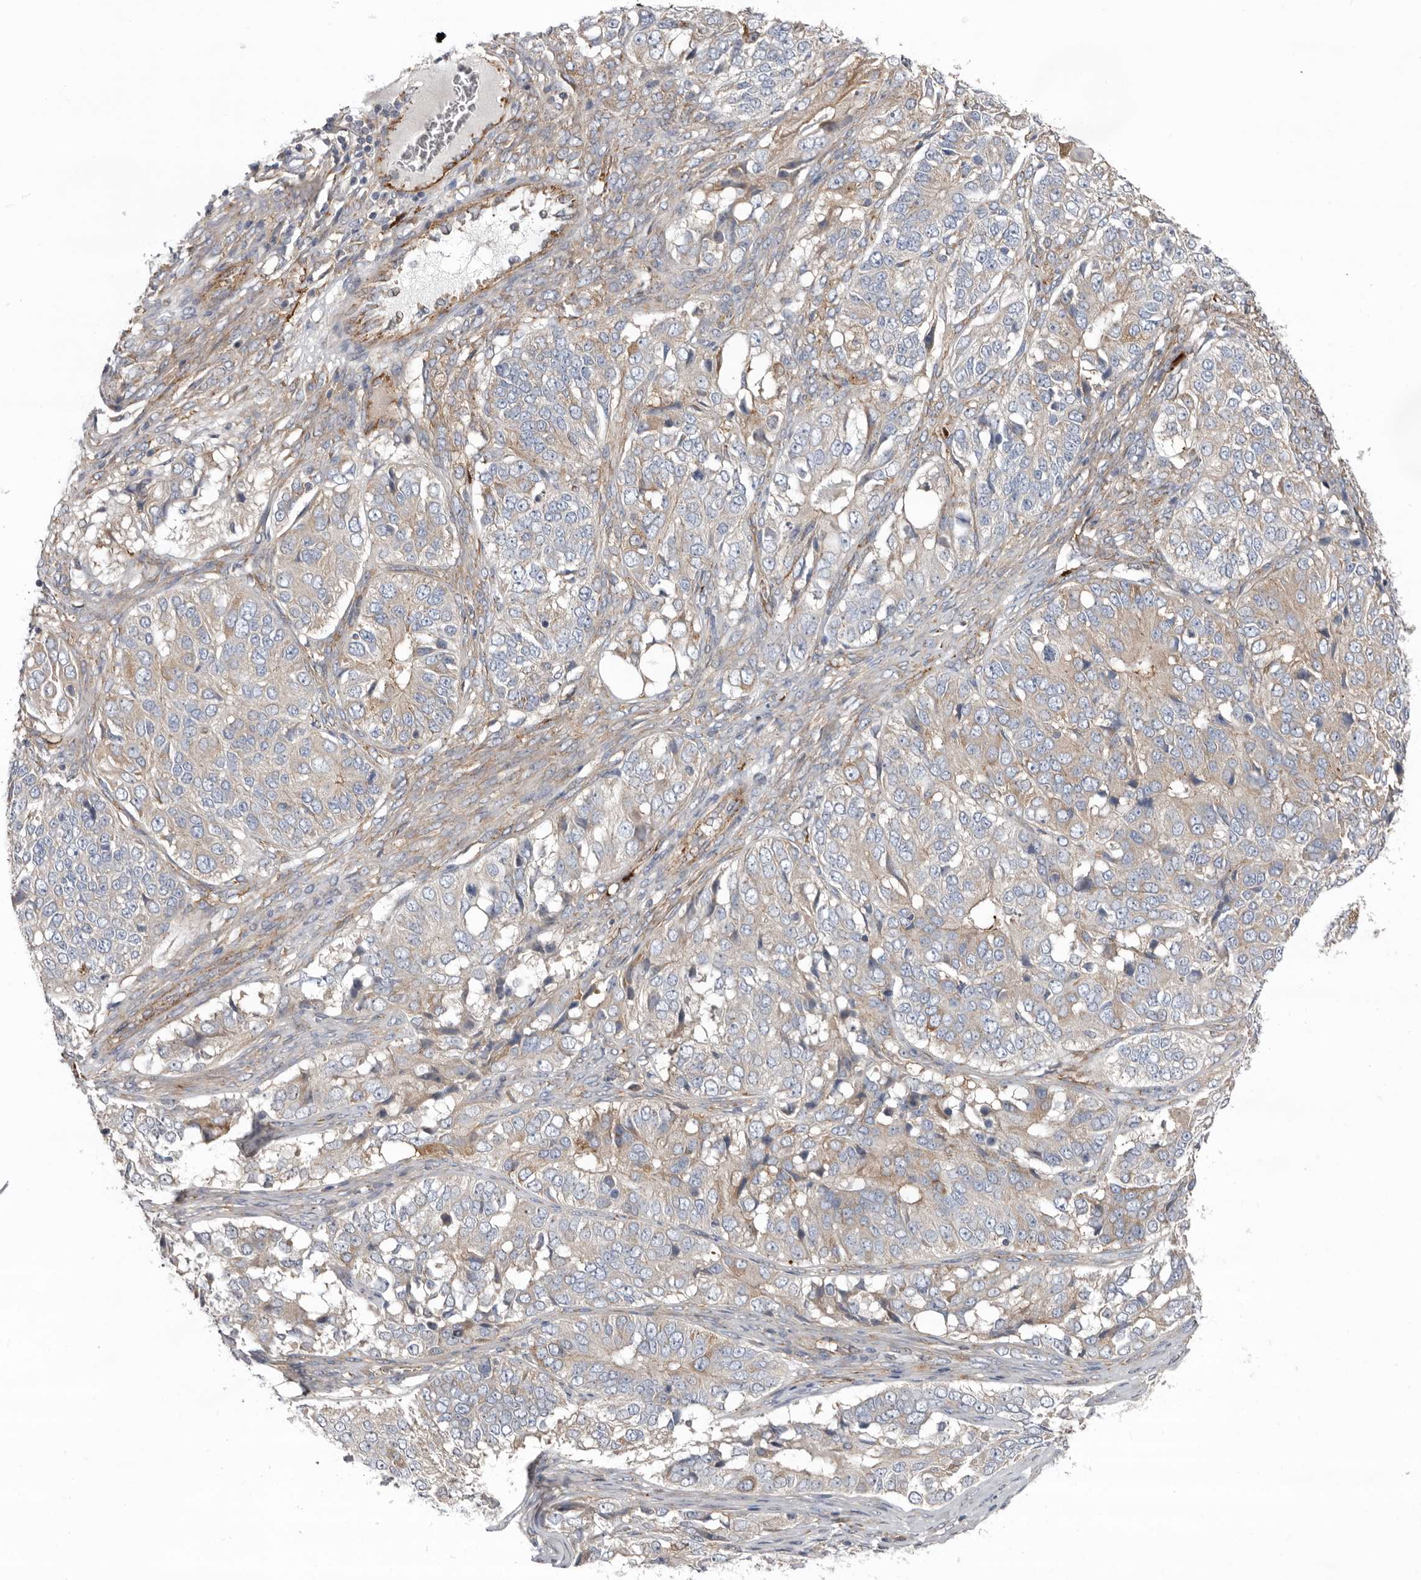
{"staining": {"intensity": "weak", "quantity": "<25%", "location": "cytoplasmic/membranous"}, "tissue": "ovarian cancer", "cell_type": "Tumor cells", "image_type": "cancer", "snomed": [{"axis": "morphology", "description": "Carcinoma, endometroid"}, {"axis": "topography", "description": "Ovary"}], "caption": "A photomicrograph of endometroid carcinoma (ovarian) stained for a protein reveals no brown staining in tumor cells.", "gene": "LUZP1", "patient": {"sex": "female", "age": 51}}